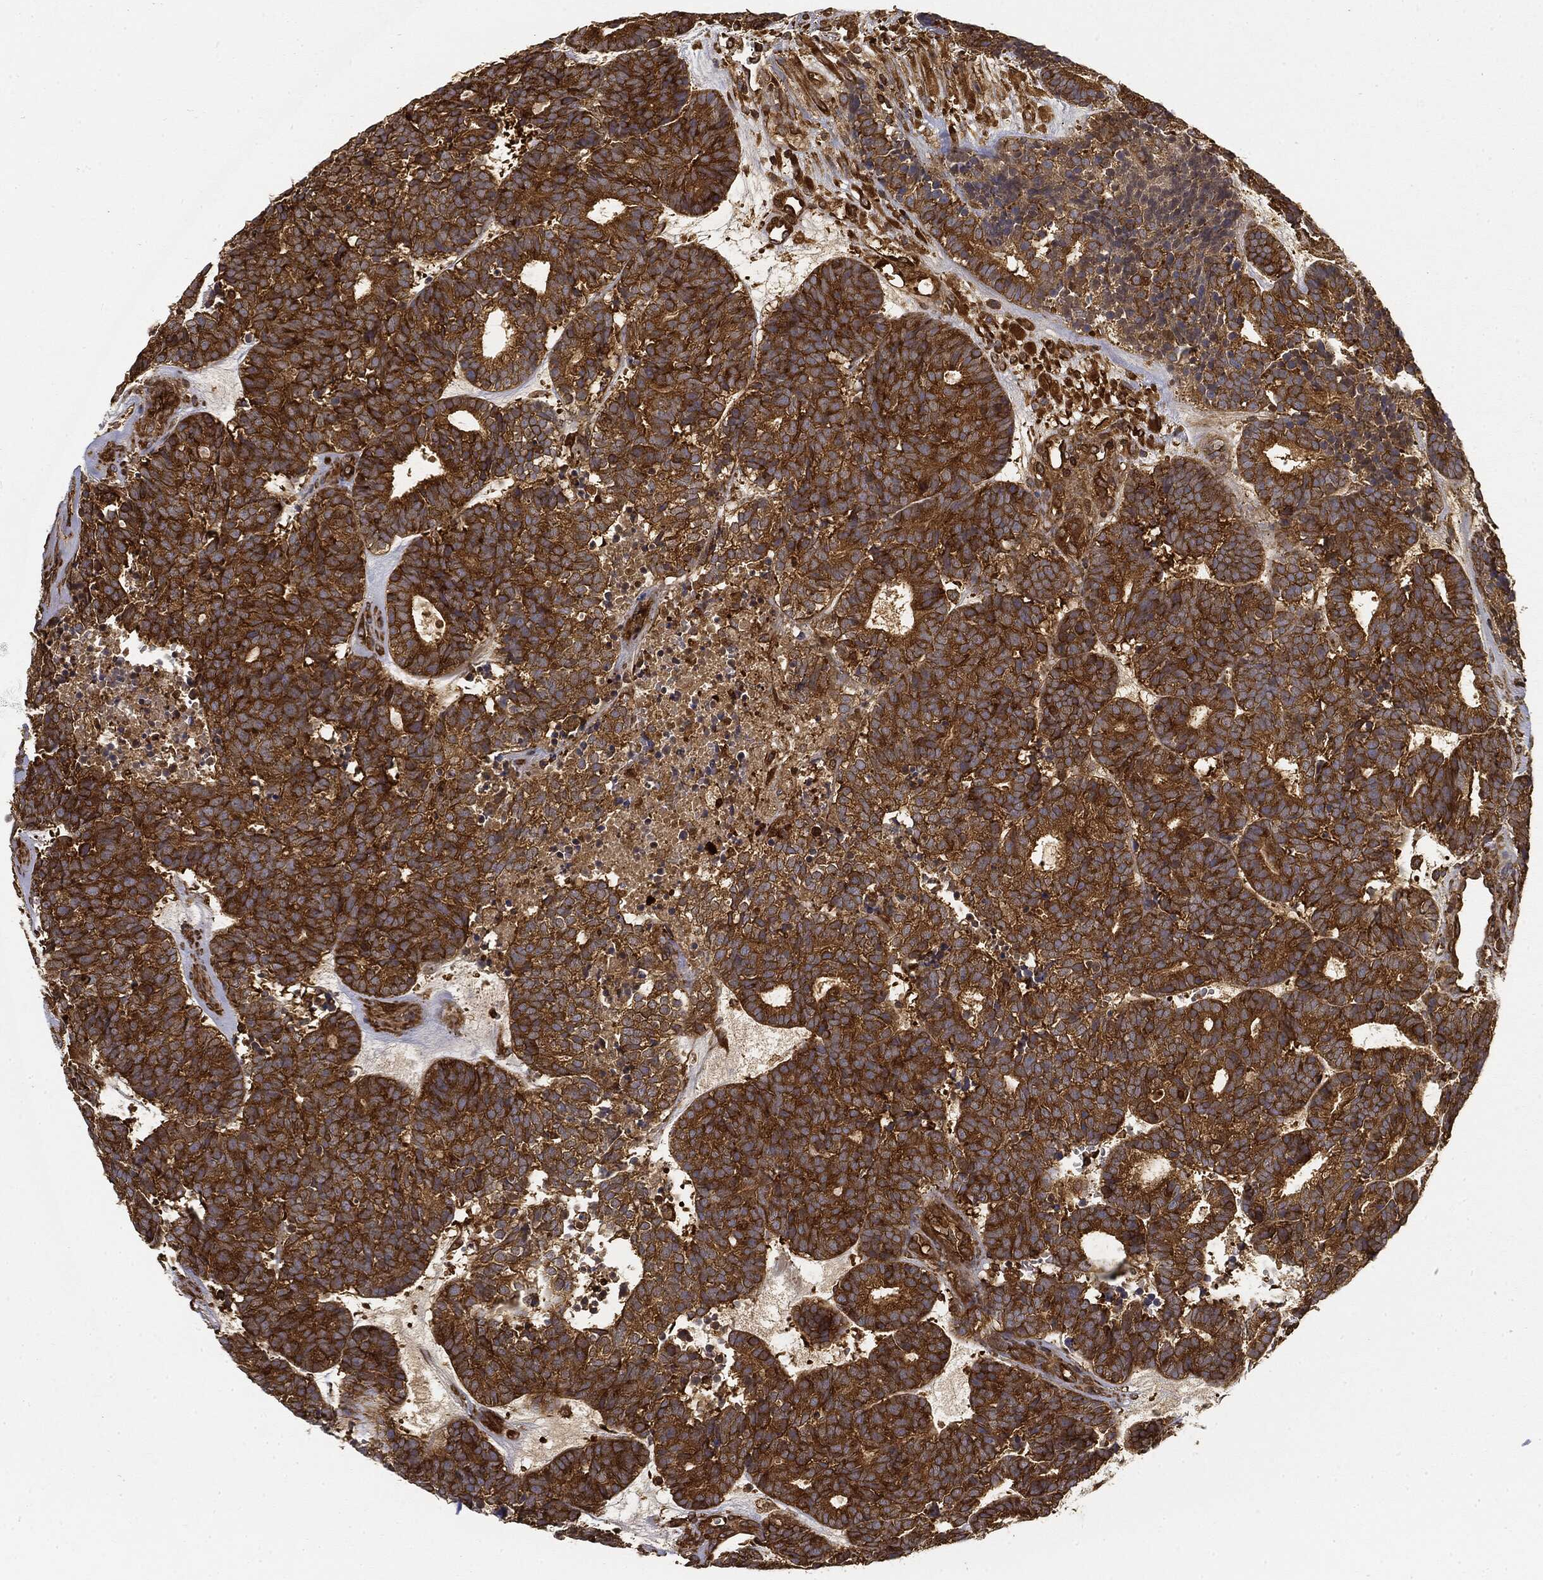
{"staining": {"intensity": "strong", "quantity": ">75%", "location": "cytoplasmic/membranous"}, "tissue": "head and neck cancer", "cell_type": "Tumor cells", "image_type": "cancer", "snomed": [{"axis": "morphology", "description": "Adenocarcinoma, NOS"}, {"axis": "topography", "description": "Head-Neck"}], "caption": "The immunohistochemical stain highlights strong cytoplasmic/membranous positivity in tumor cells of head and neck cancer tissue. (Stains: DAB (3,3'-diaminobenzidine) in brown, nuclei in blue, Microscopy: brightfield microscopy at high magnification).", "gene": "WDR1", "patient": {"sex": "female", "age": 81}}